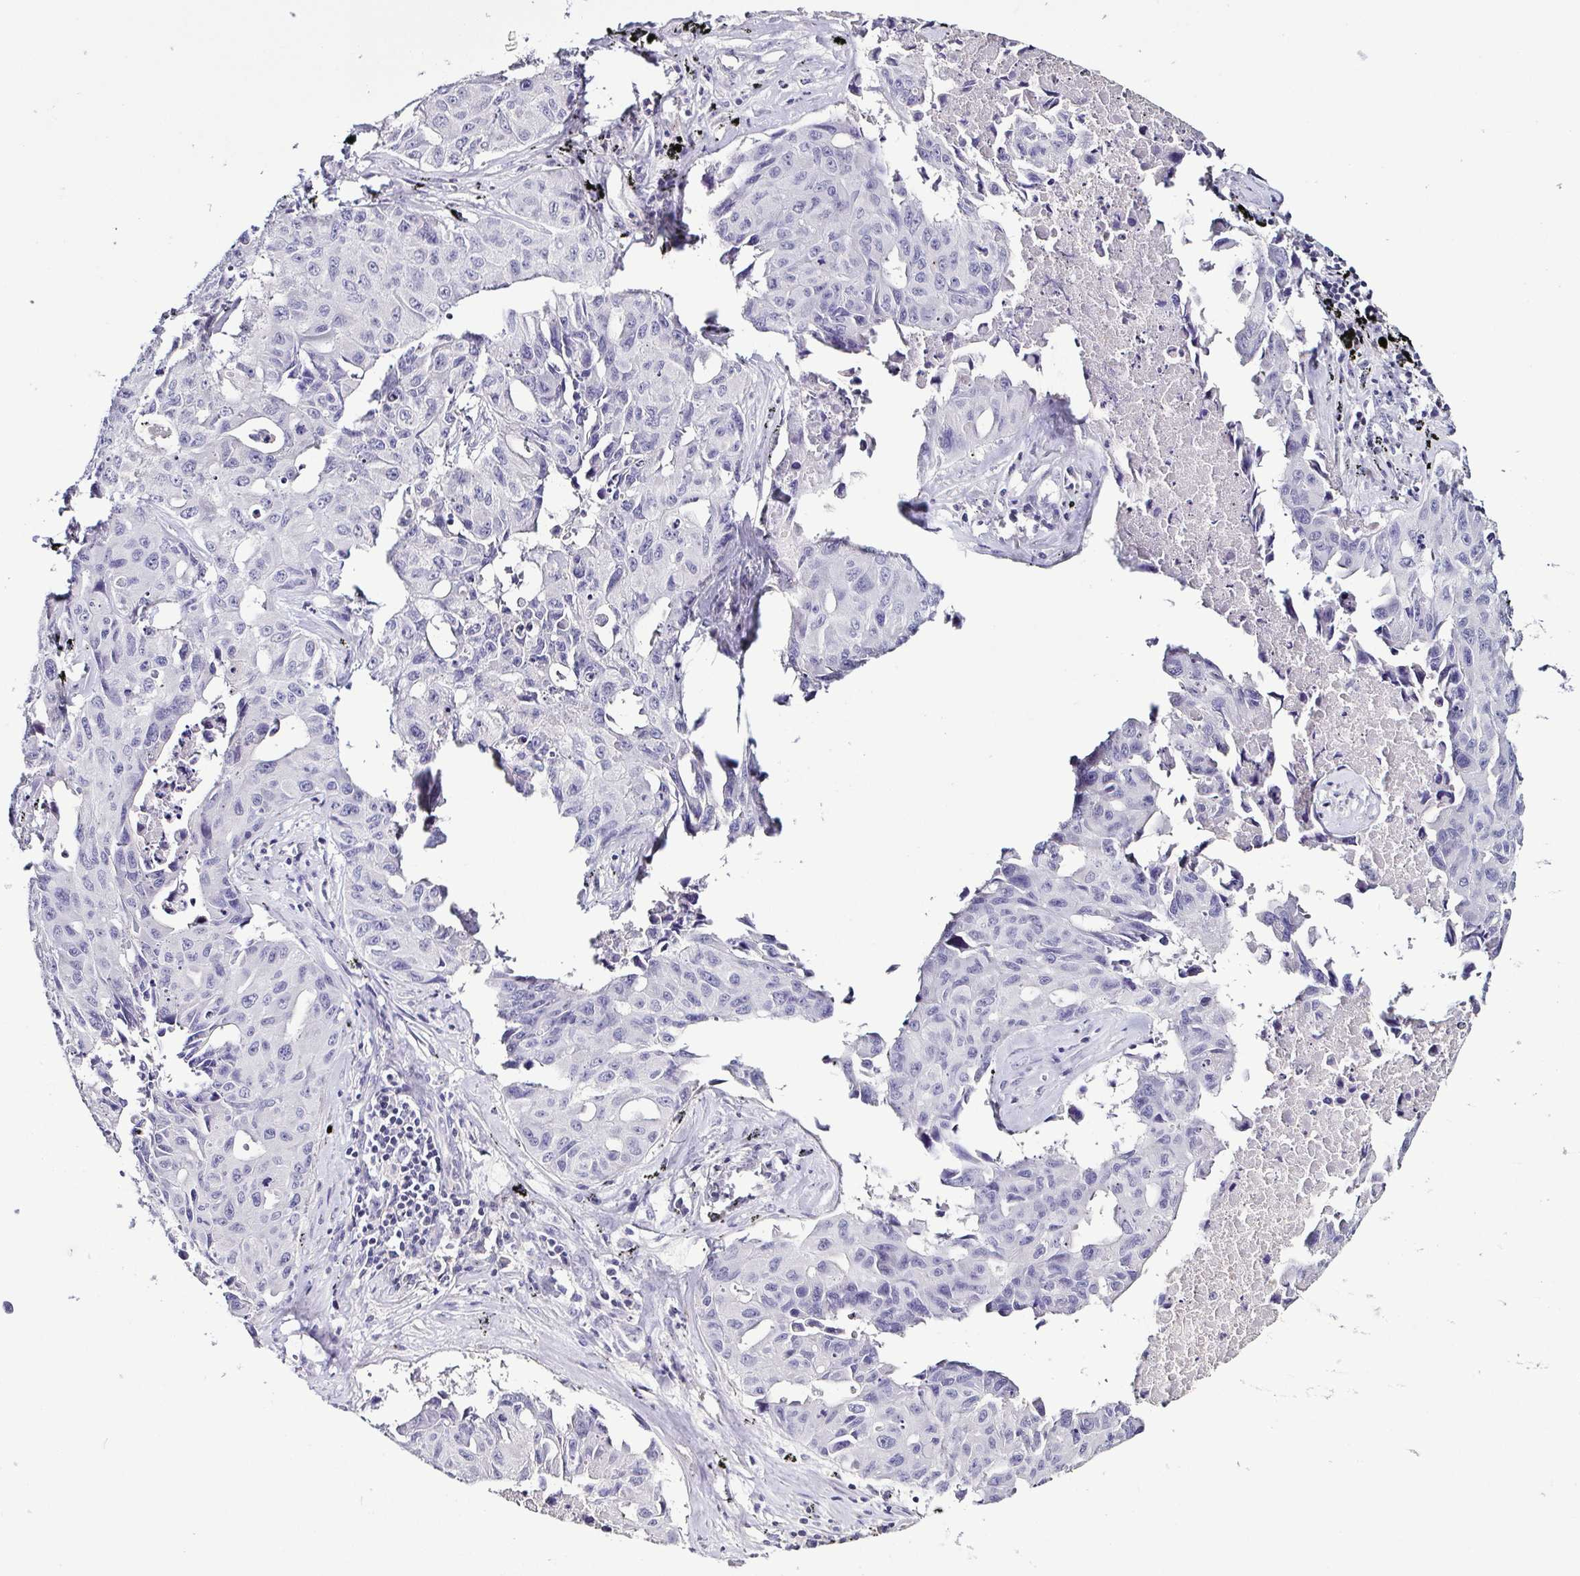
{"staining": {"intensity": "negative", "quantity": "none", "location": "none"}, "tissue": "lung cancer", "cell_type": "Tumor cells", "image_type": "cancer", "snomed": [{"axis": "morphology", "description": "Adenocarcinoma, NOS"}, {"axis": "topography", "description": "Lymph node"}, {"axis": "topography", "description": "Lung"}], "caption": "The photomicrograph demonstrates no staining of tumor cells in lung adenocarcinoma.", "gene": "TNNT2", "patient": {"sex": "male", "age": 64}}